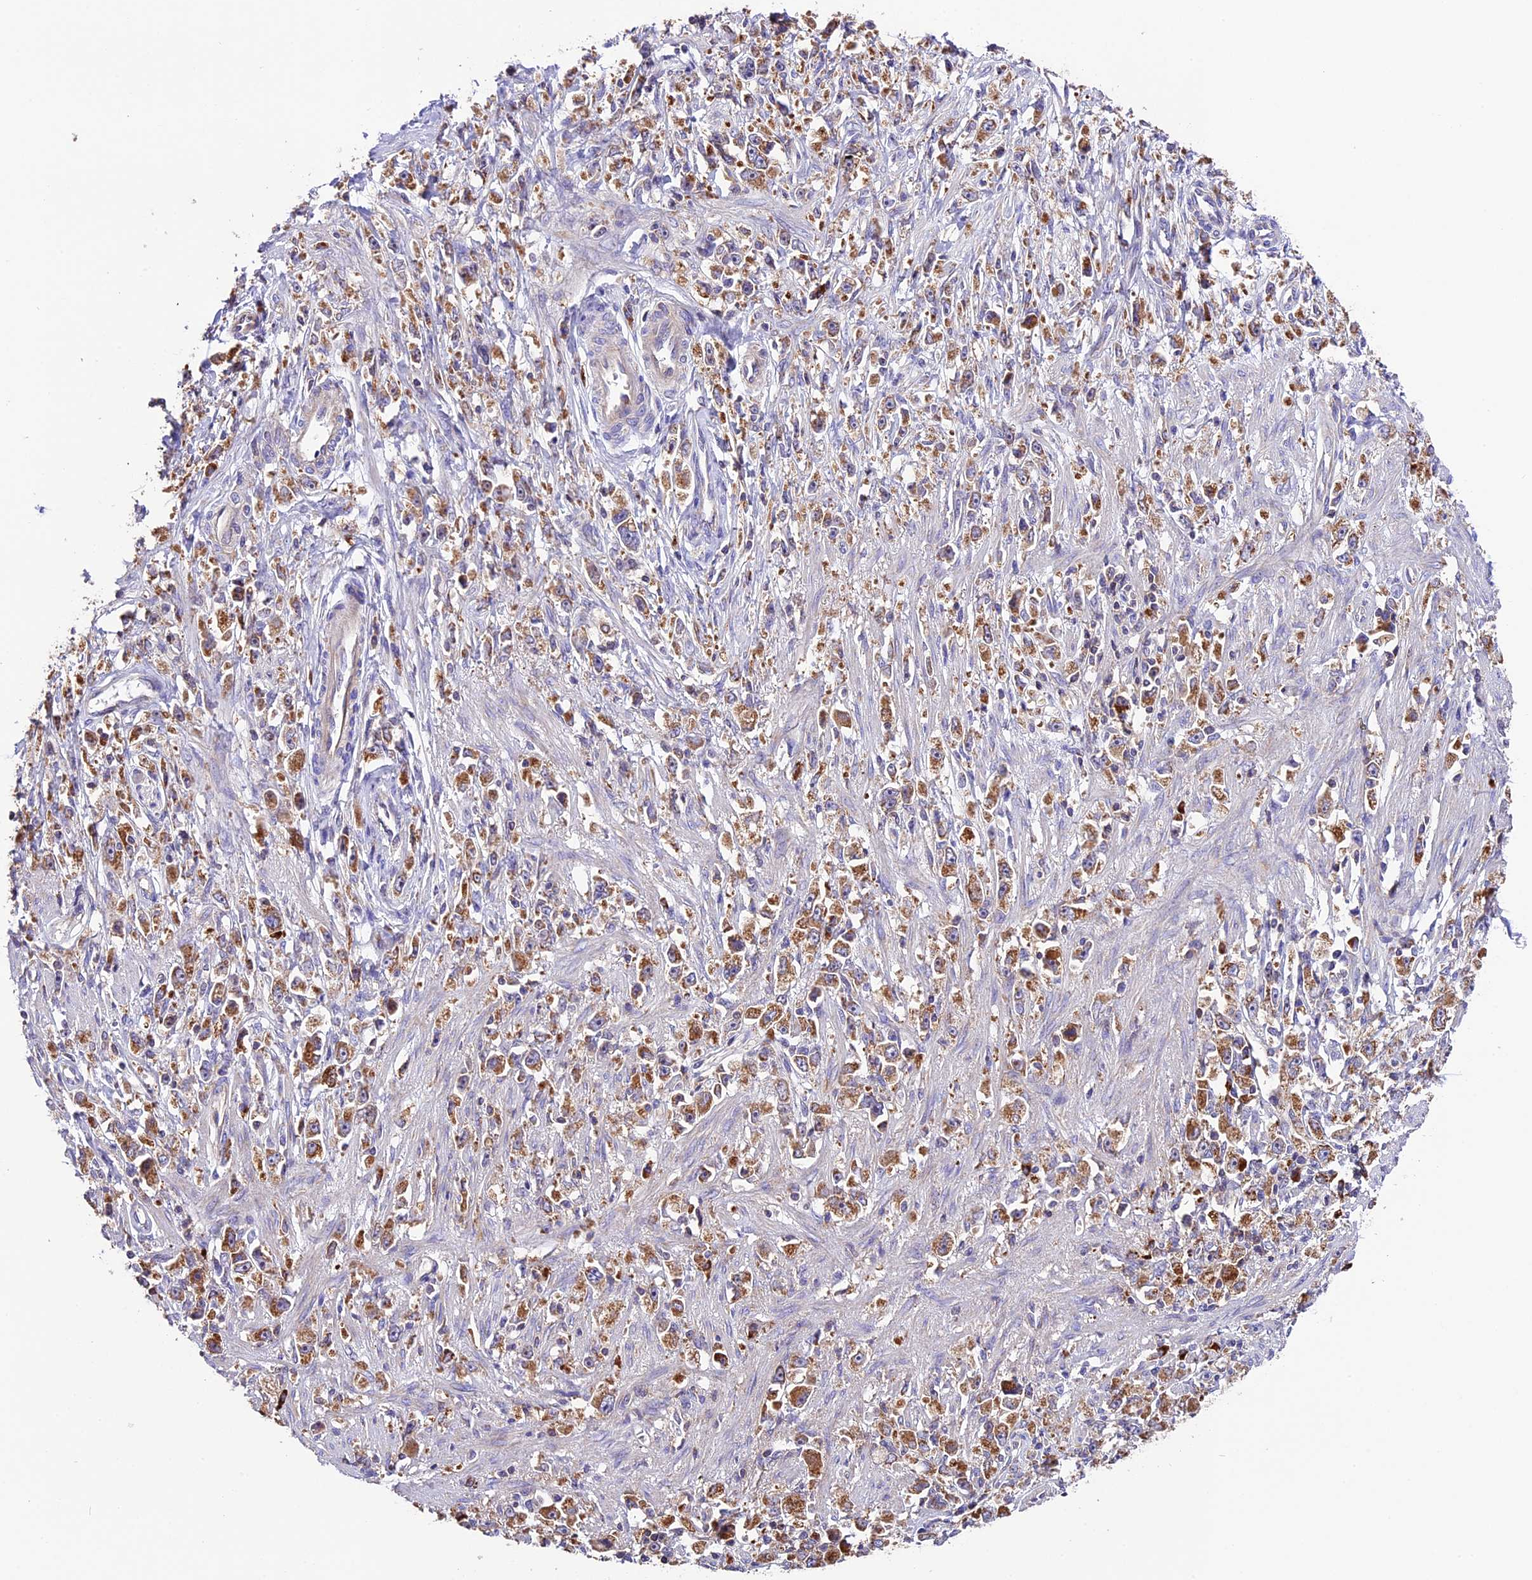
{"staining": {"intensity": "moderate", "quantity": ">75%", "location": "cytoplasmic/membranous"}, "tissue": "stomach cancer", "cell_type": "Tumor cells", "image_type": "cancer", "snomed": [{"axis": "morphology", "description": "Adenocarcinoma, NOS"}, {"axis": "topography", "description": "Stomach"}], "caption": "Human stomach adenocarcinoma stained with a protein marker shows moderate staining in tumor cells.", "gene": "METTL22", "patient": {"sex": "female", "age": 59}}